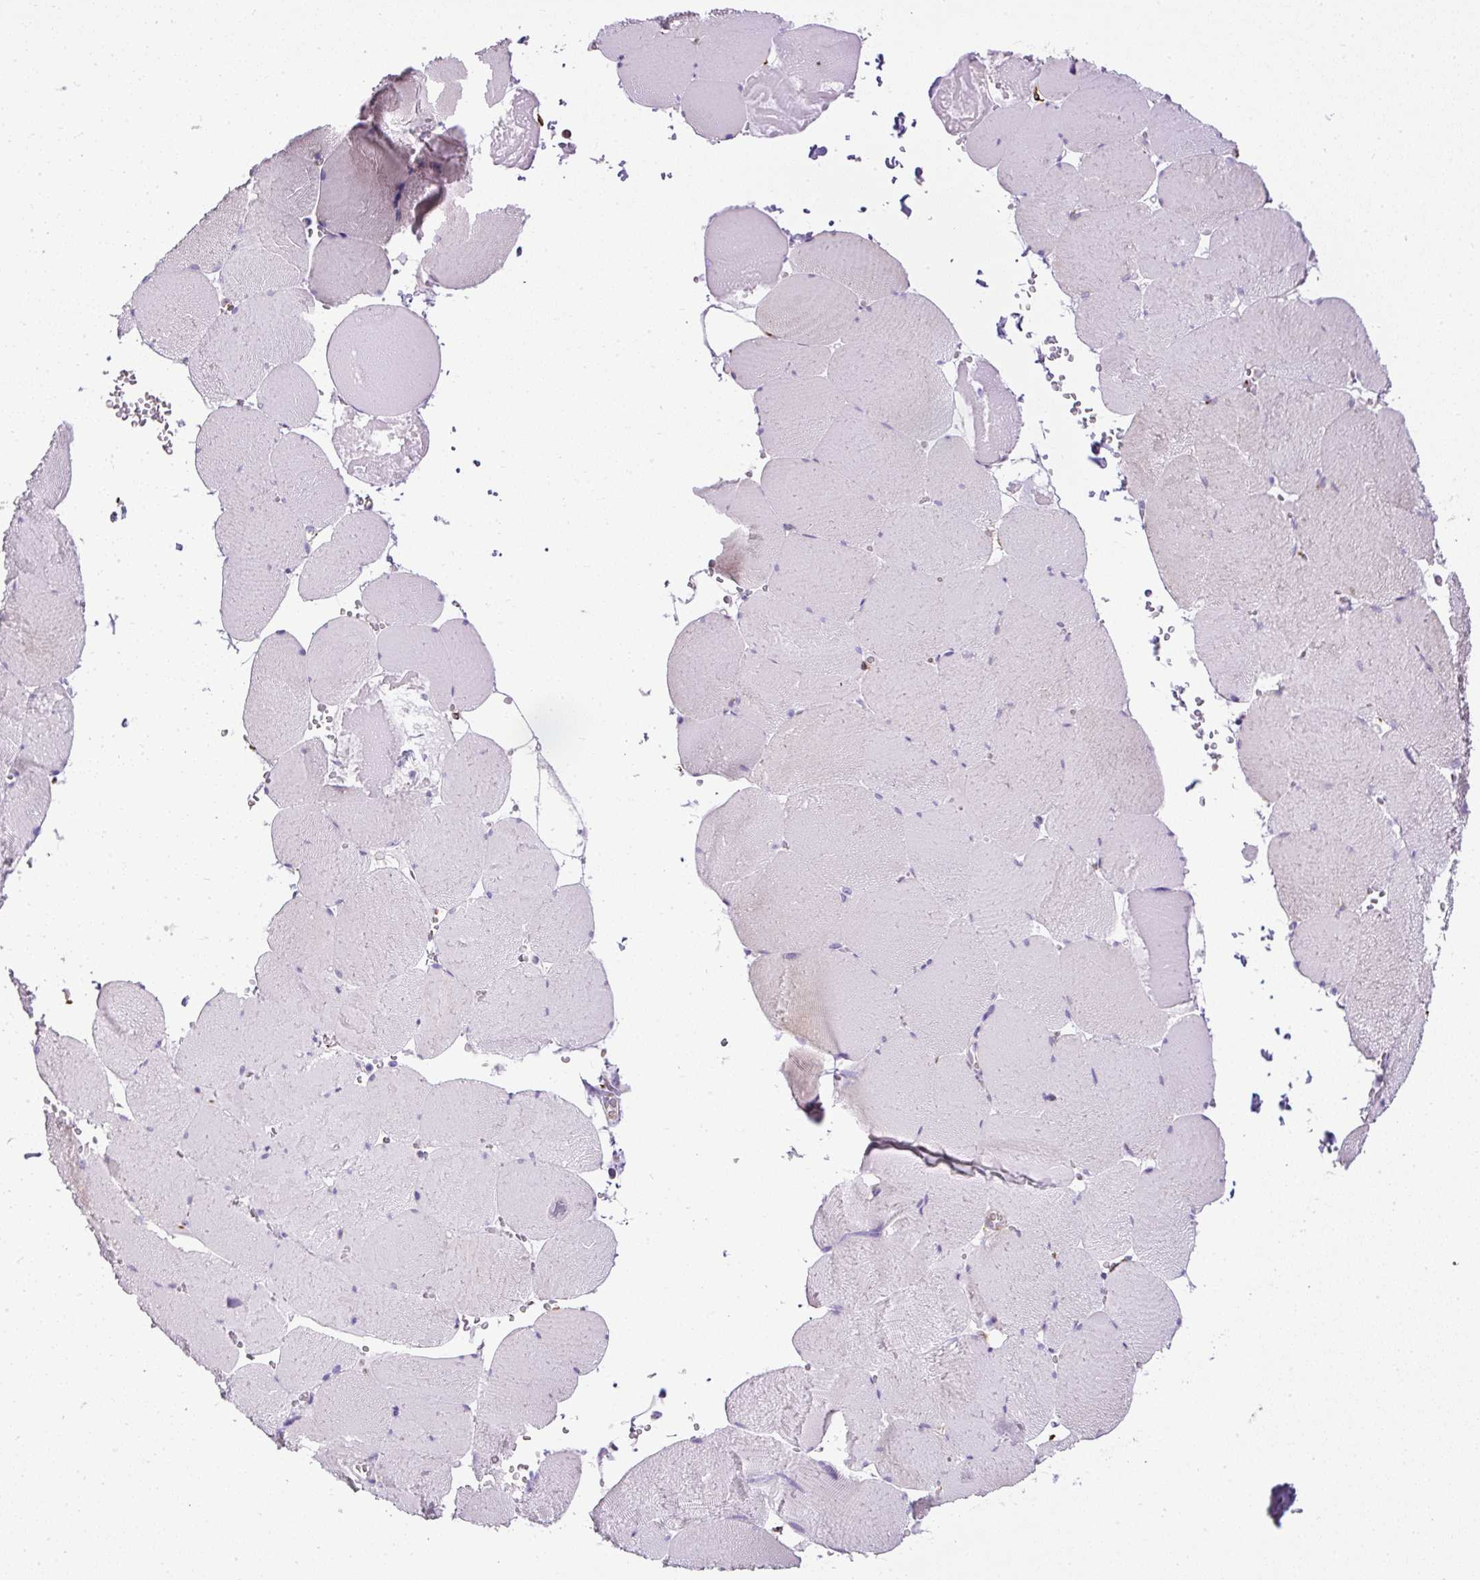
{"staining": {"intensity": "negative", "quantity": "none", "location": "none"}, "tissue": "skeletal muscle", "cell_type": "Myocytes", "image_type": "normal", "snomed": [{"axis": "morphology", "description": "Normal tissue, NOS"}, {"axis": "topography", "description": "Skeletal muscle"}, {"axis": "topography", "description": "Head-Neck"}], "caption": "DAB immunohistochemical staining of benign human skeletal muscle demonstrates no significant positivity in myocytes.", "gene": "PLS1", "patient": {"sex": "male", "age": 66}}